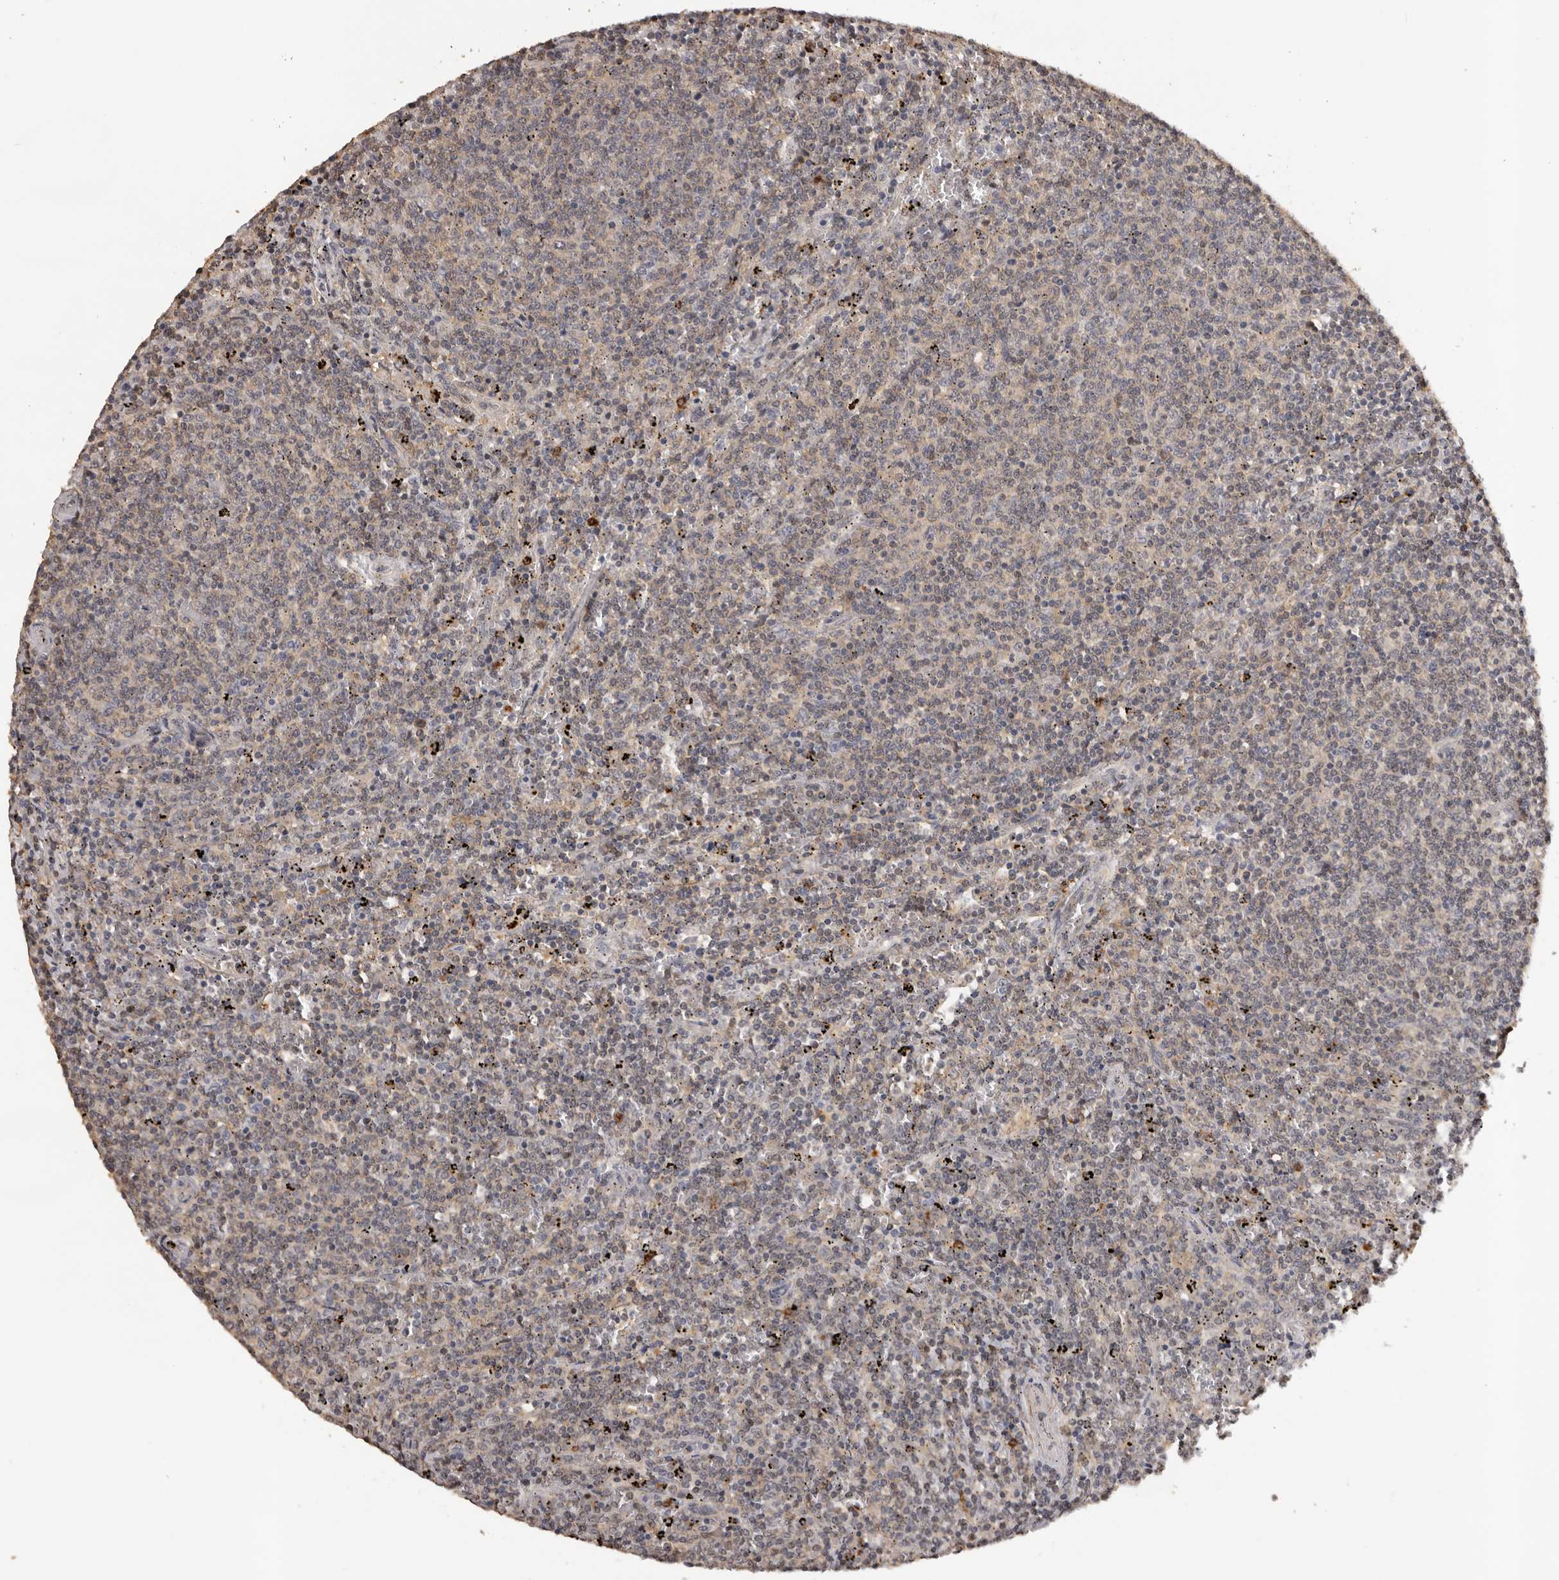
{"staining": {"intensity": "weak", "quantity": "25%-75%", "location": "cytoplasmic/membranous"}, "tissue": "lymphoma", "cell_type": "Tumor cells", "image_type": "cancer", "snomed": [{"axis": "morphology", "description": "Malignant lymphoma, non-Hodgkin's type, Low grade"}, {"axis": "topography", "description": "Spleen"}], "caption": "Immunohistochemistry photomicrograph of lymphoma stained for a protein (brown), which reveals low levels of weak cytoplasmic/membranous expression in about 25%-75% of tumor cells.", "gene": "KIF2B", "patient": {"sex": "female", "age": 50}}